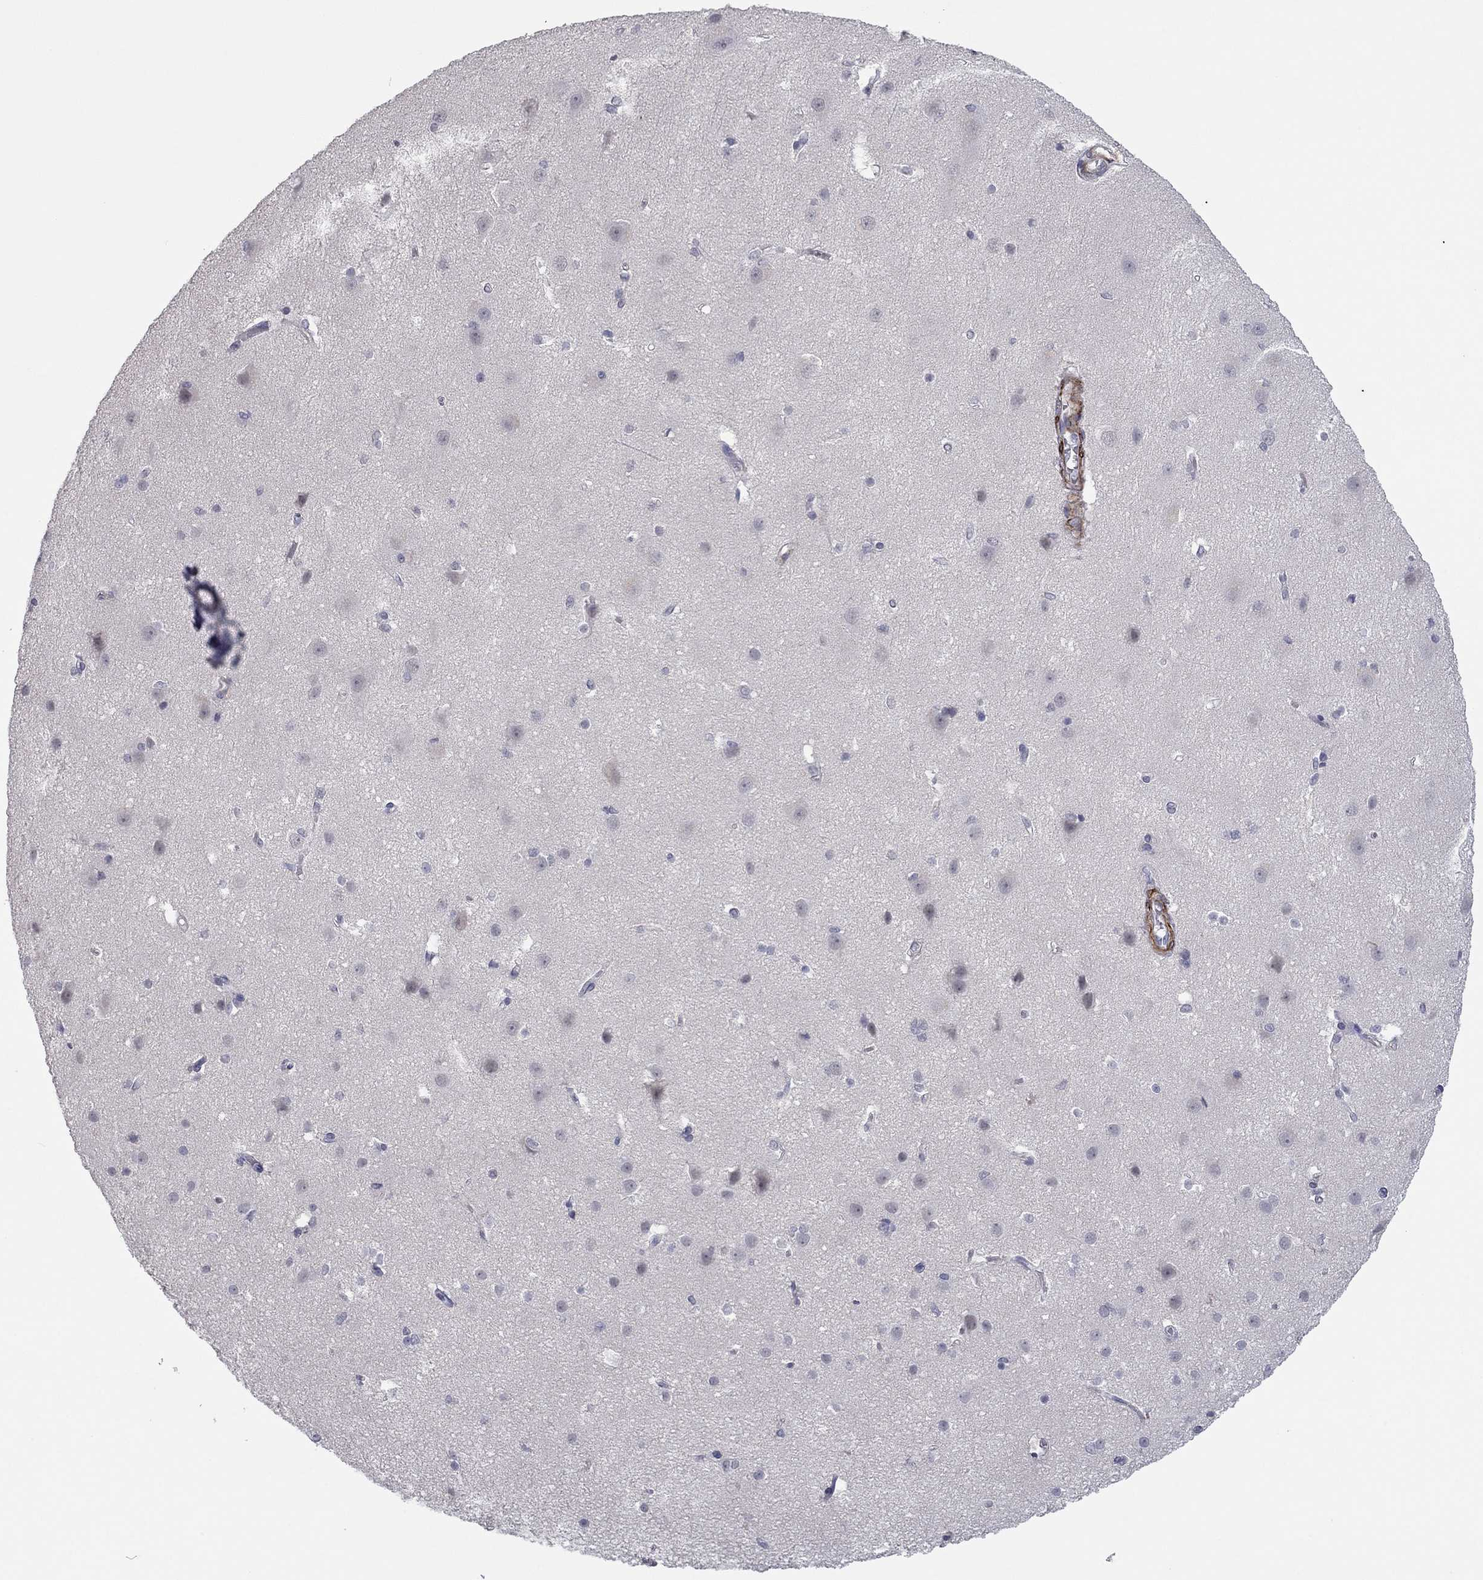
{"staining": {"intensity": "negative", "quantity": "none", "location": "none"}, "tissue": "cerebral cortex", "cell_type": "Endothelial cells", "image_type": "normal", "snomed": [{"axis": "morphology", "description": "Normal tissue, NOS"}, {"axis": "topography", "description": "Cerebral cortex"}], "caption": "DAB (3,3'-diaminobenzidine) immunohistochemical staining of unremarkable cerebral cortex displays no significant positivity in endothelial cells. (Stains: DAB (3,3'-diaminobenzidine) immunohistochemistry (IHC) with hematoxylin counter stain, Microscopy: brightfield microscopy at high magnification).", "gene": "IP6K3", "patient": {"sex": "male", "age": 37}}